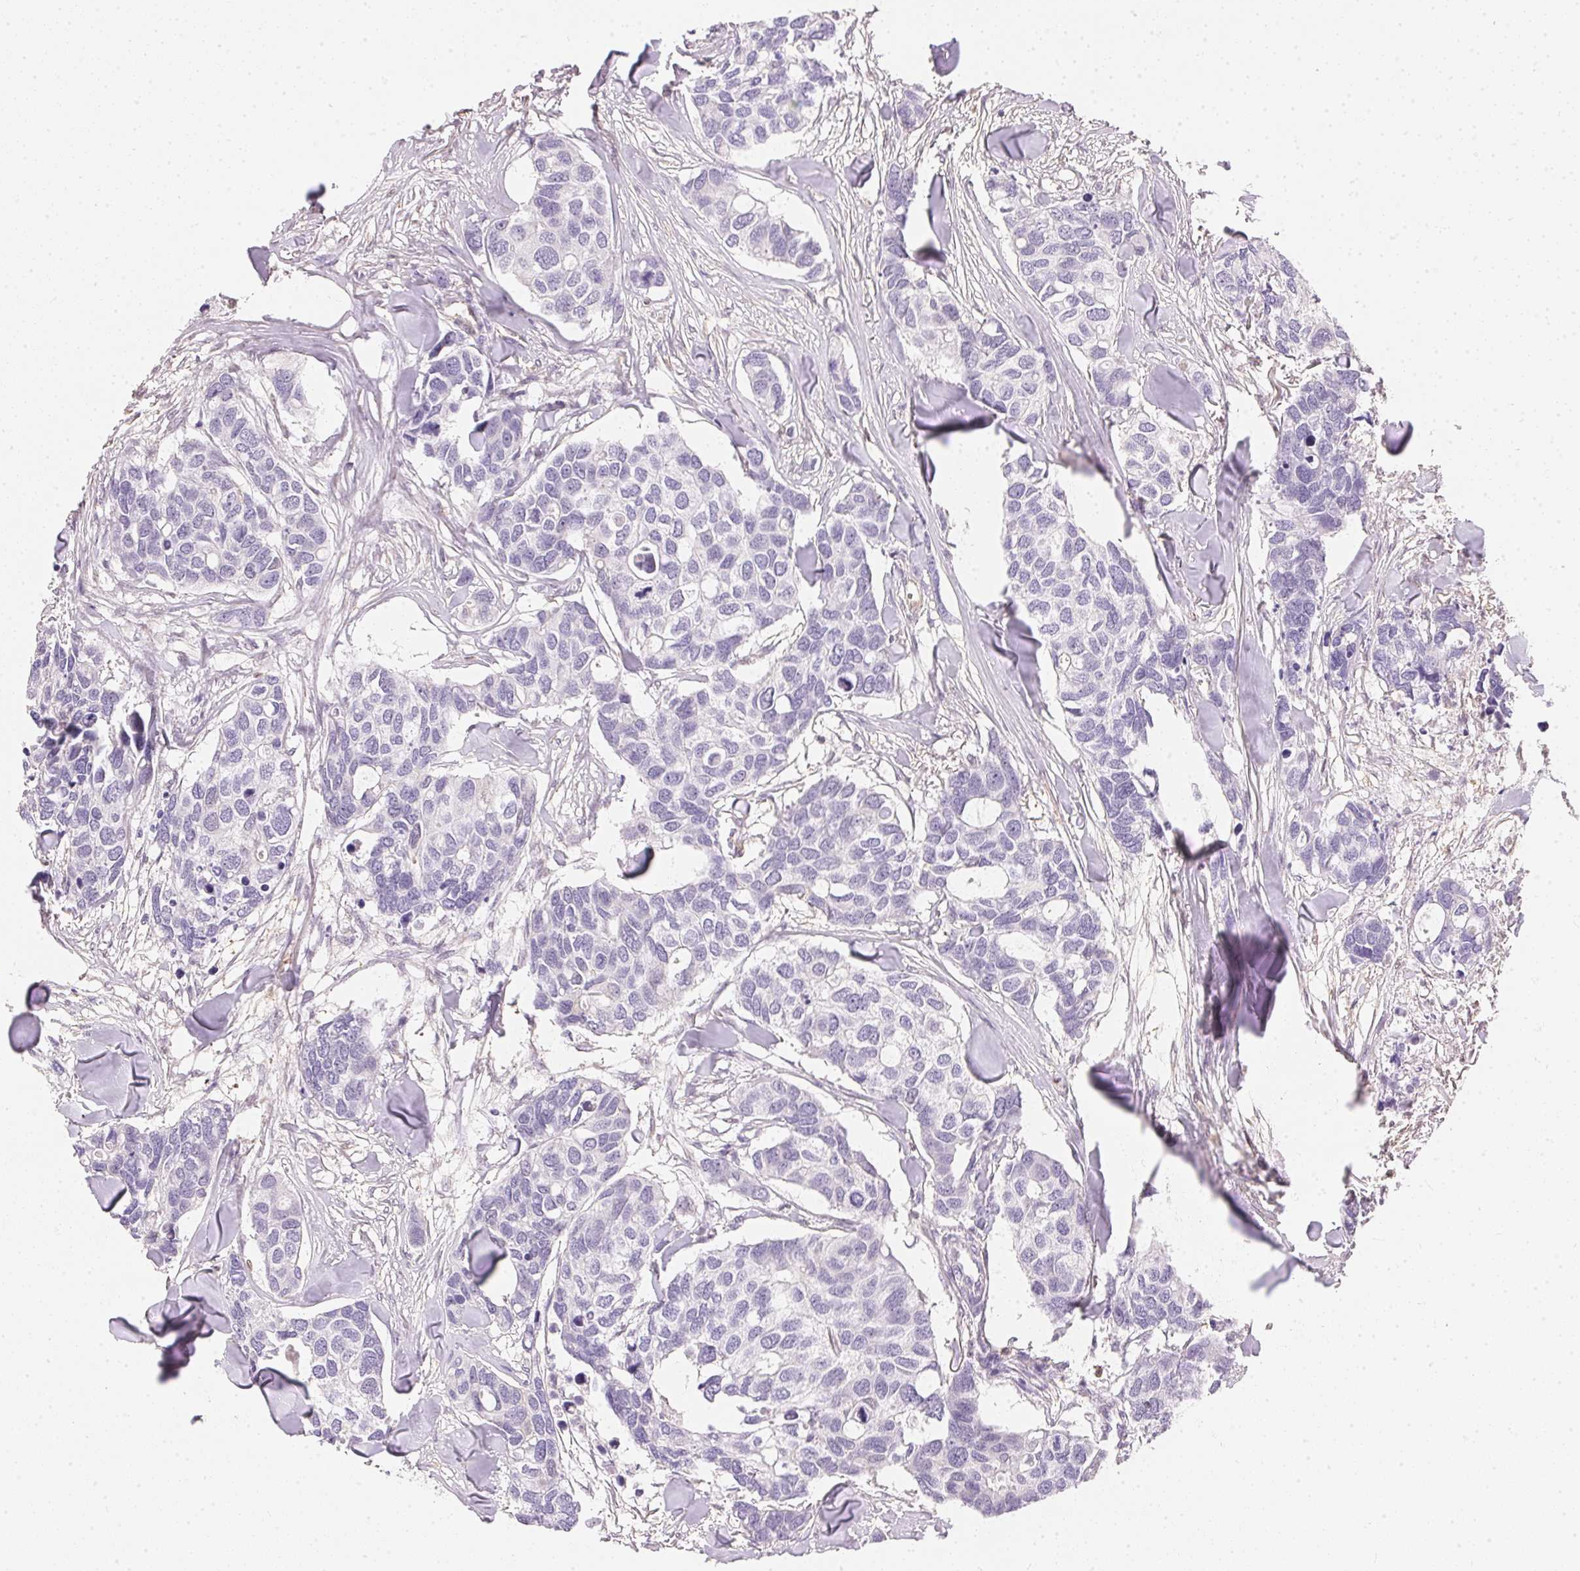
{"staining": {"intensity": "negative", "quantity": "none", "location": "none"}, "tissue": "breast cancer", "cell_type": "Tumor cells", "image_type": "cancer", "snomed": [{"axis": "morphology", "description": "Duct carcinoma"}, {"axis": "topography", "description": "Breast"}], "caption": "An image of breast cancer (invasive ductal carcinoma) stained for a protein shows no brown staining in tumor cells.", "gene": "S100A3", "patient": {"sex": "female", "age": 83}}